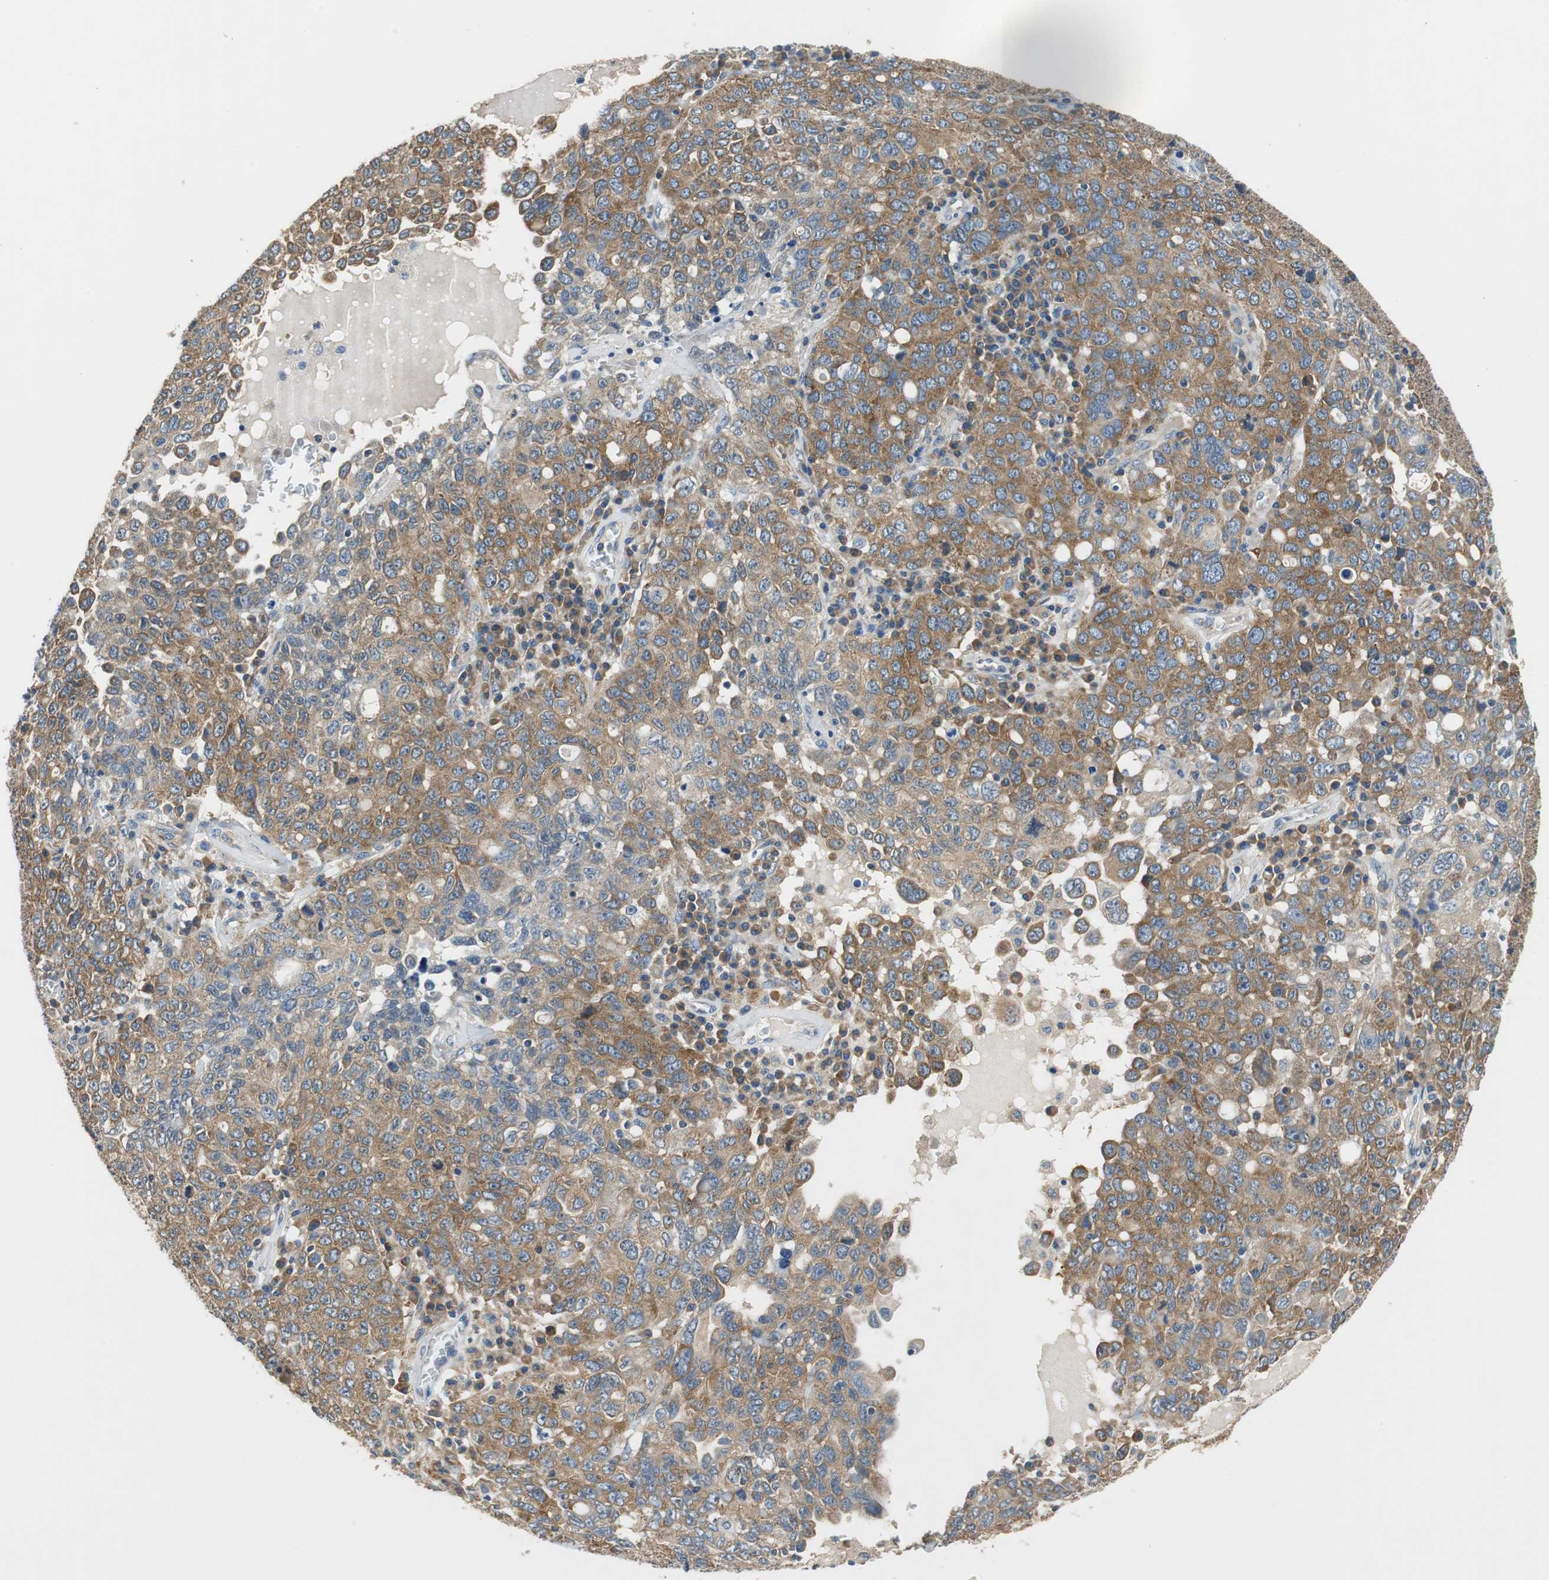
{"staining": {"intensity": "moderate", "quantity": ">75%", "location": "cytoplasmic/membranous"}, "tissue": "ovarian cancer", "cell_type": "Tumor cells", "image_type": "cancer", "snomed": [{"axis": "morphology", "description": "Carcinoma, endometroid"}, {"axis": "topography", "description": "Ovary"}], "caption": "Ovarian cancer (endometroid carcinoma) was stained to show a protein in brown. There is medium levels of moderate cytoplasmic/membranous staining in approximately >75% of tumor cells.", "gene": "CNOT3", "patient": {"sex": "female", "age": 62}}